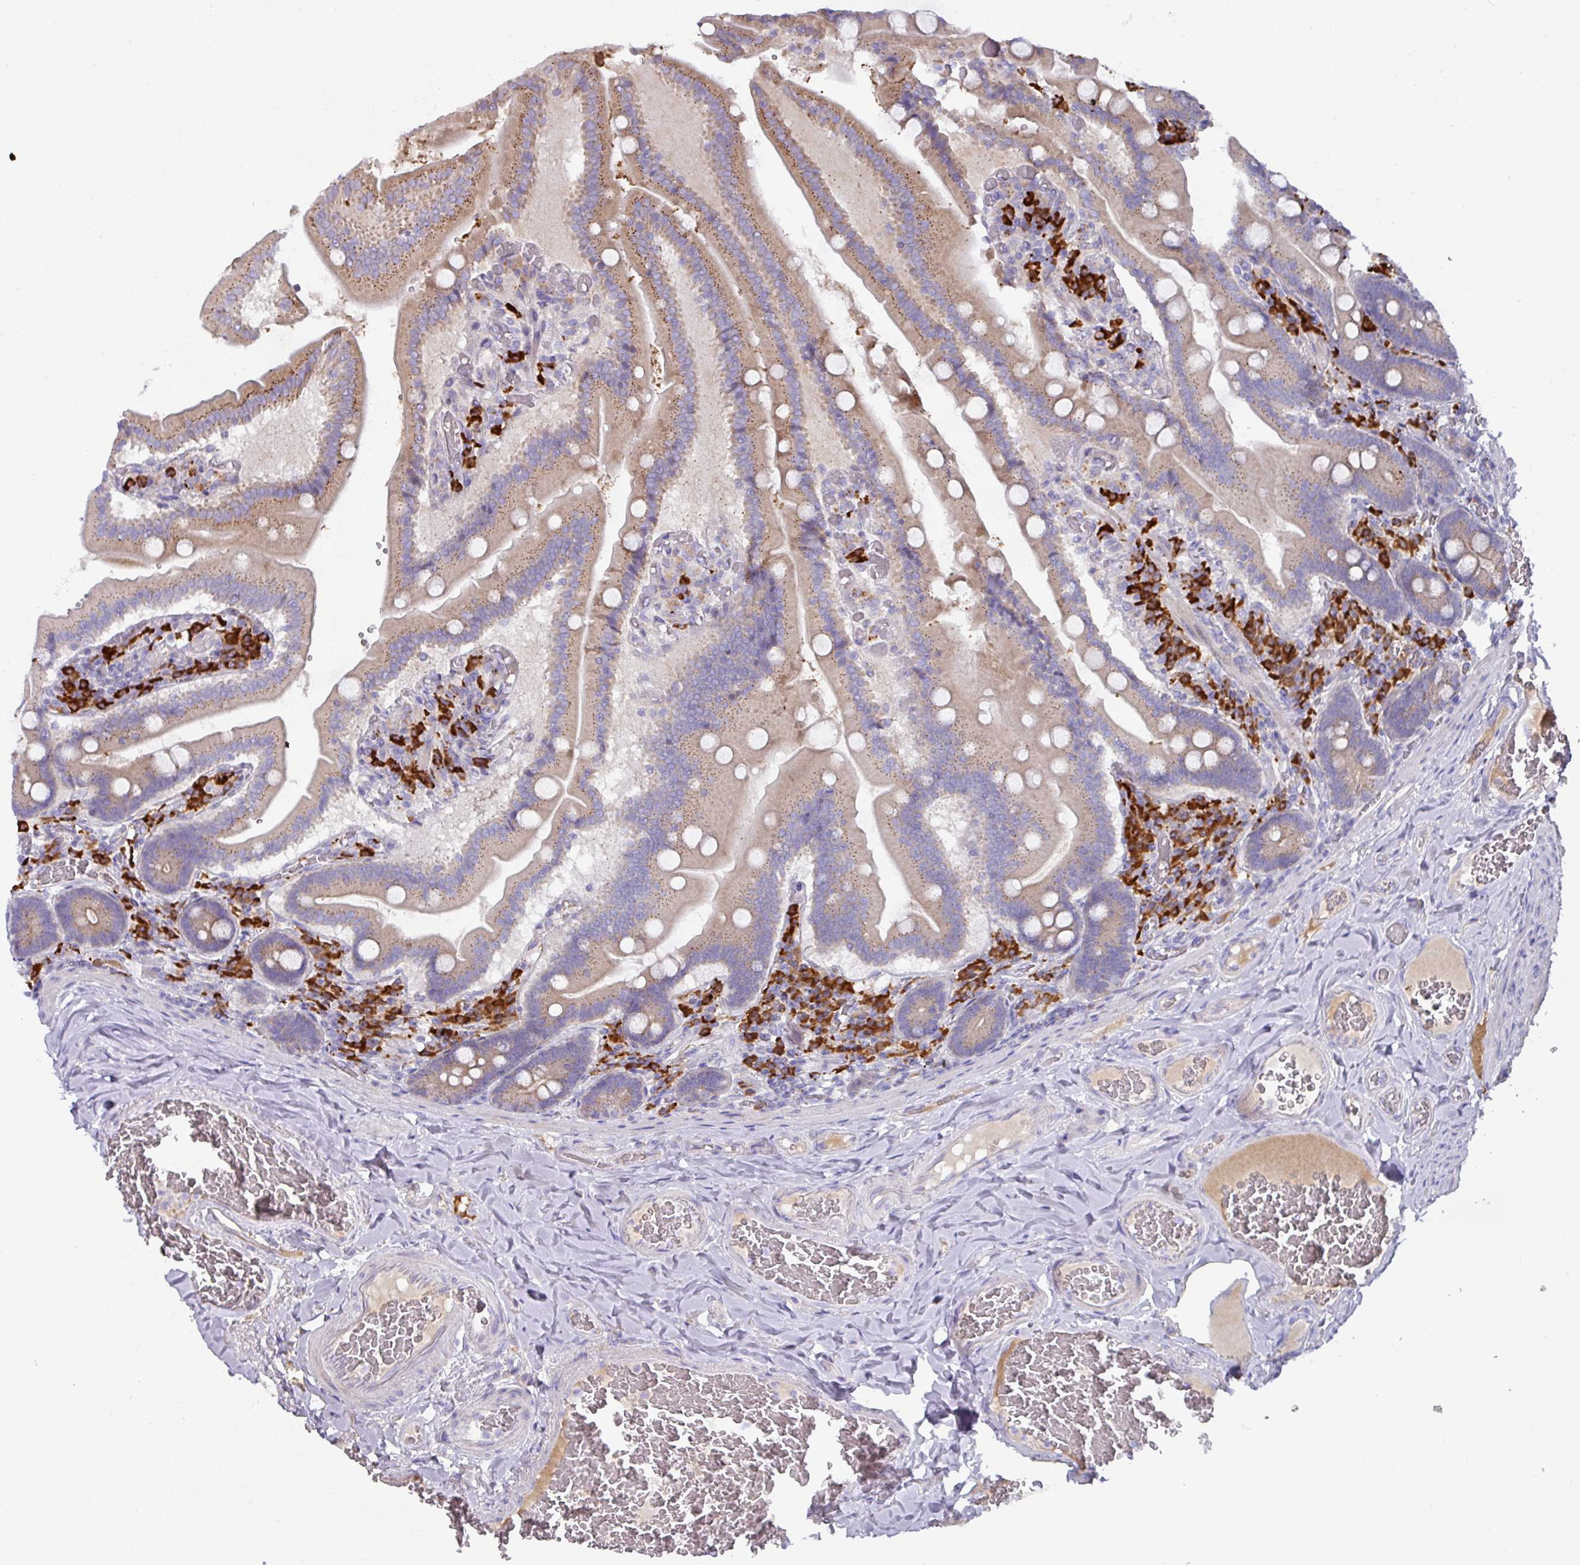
{"staining": {"intensity": "moderate", "quantity": "25%-75%", "location": "cytoplasmic/membranous"}, "tissue": "duodenum", "cell_type": "Glandular cells", "image_type": "normal", "snomed": [{"axis": "morphology", "description": "Normal tissue, NOS"}, {"axis": "topography", "description": "Duodenum"}], "caption": "IHC photomicrograph of benign human duodenum stained for a protein (brown), which displays medium levels of moderate cytoplasmic/membranous expression in about 25%-75% of glandular cells.", "gene": "IL4R", "patient": {"sex": "female", "age": 62}}